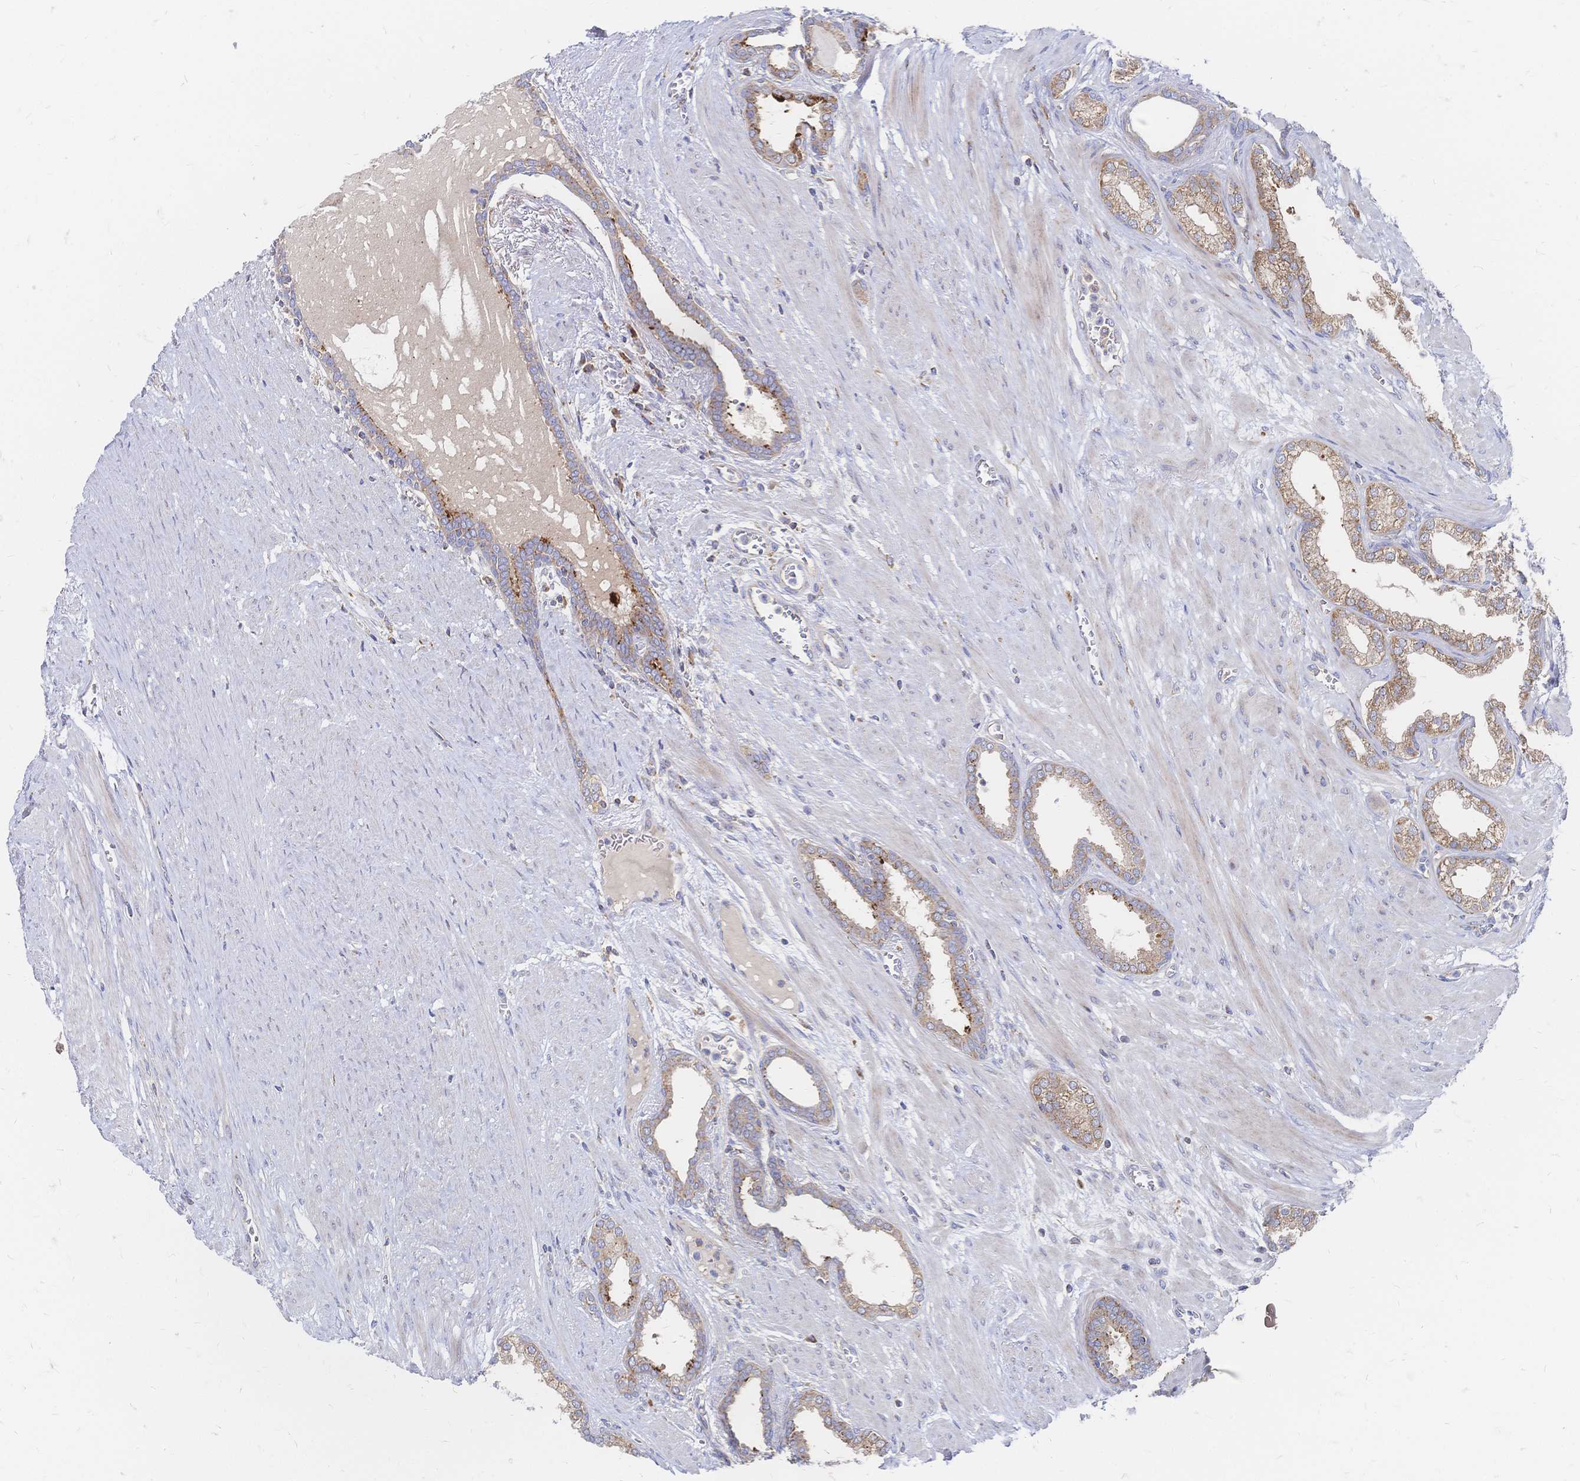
{"staining": {"intensity": "moderate", "quantity": ">75%", "location": "cytoplasmic/membranous"}, "tissue": "prostate cancer", "cell_type": "Tumor cells", "image_type": "cancer", "snomed": [{"axis": "morphology", "description": "Adenocarcinoma, High grade"}, {"axis": "topography", "description": "Prostate"}], "caption": "Protein expression analysis of human prostate cancer reveals moderate cytoplasmic/membranous staining in approximately >75% of tumor cells.", "gene": "SORBS1", "patient": {"sex": "male", "age": 60}}